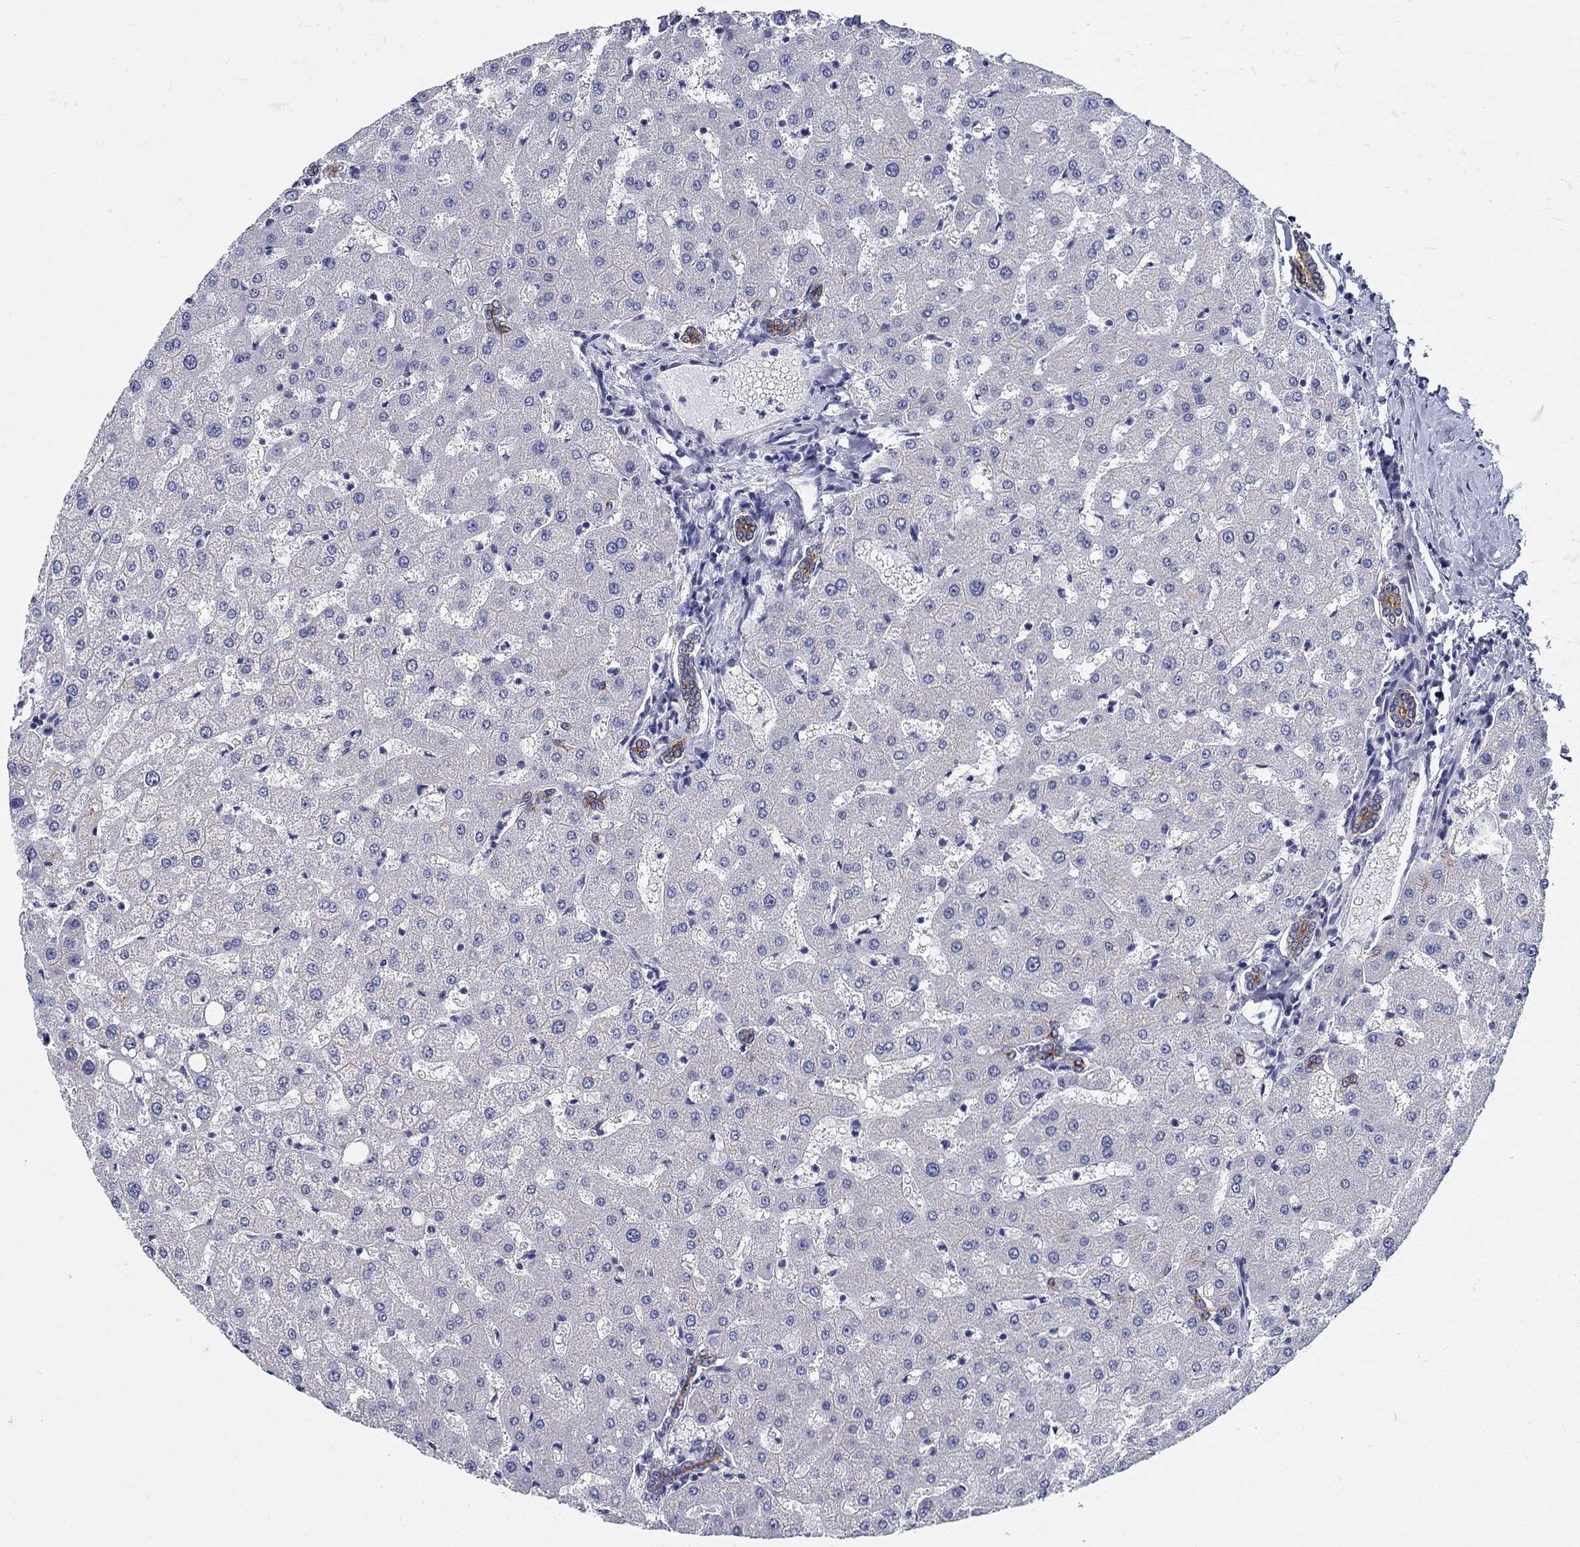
{"staining": {"intensity": "negative", "quantity": "none", "location": "none"}, "tissue": "liver", "cell_type": "Cholangiocytes", "image_type": "normal", "snomed": [{"axis": "morphology", "description": "Normal tissue, NOS"}, {"axis": "topography", "description": "Liver"}], "caption": "Immunohistochemistry of unremarkable human liver reveals no staining in cholangiocytes. (DAB (3,3'-diaminobenzidine) immunohistochemistry, high magnification).", "gene": "RAP1GAP", "patient": {"sex": "female", "age": 50}}